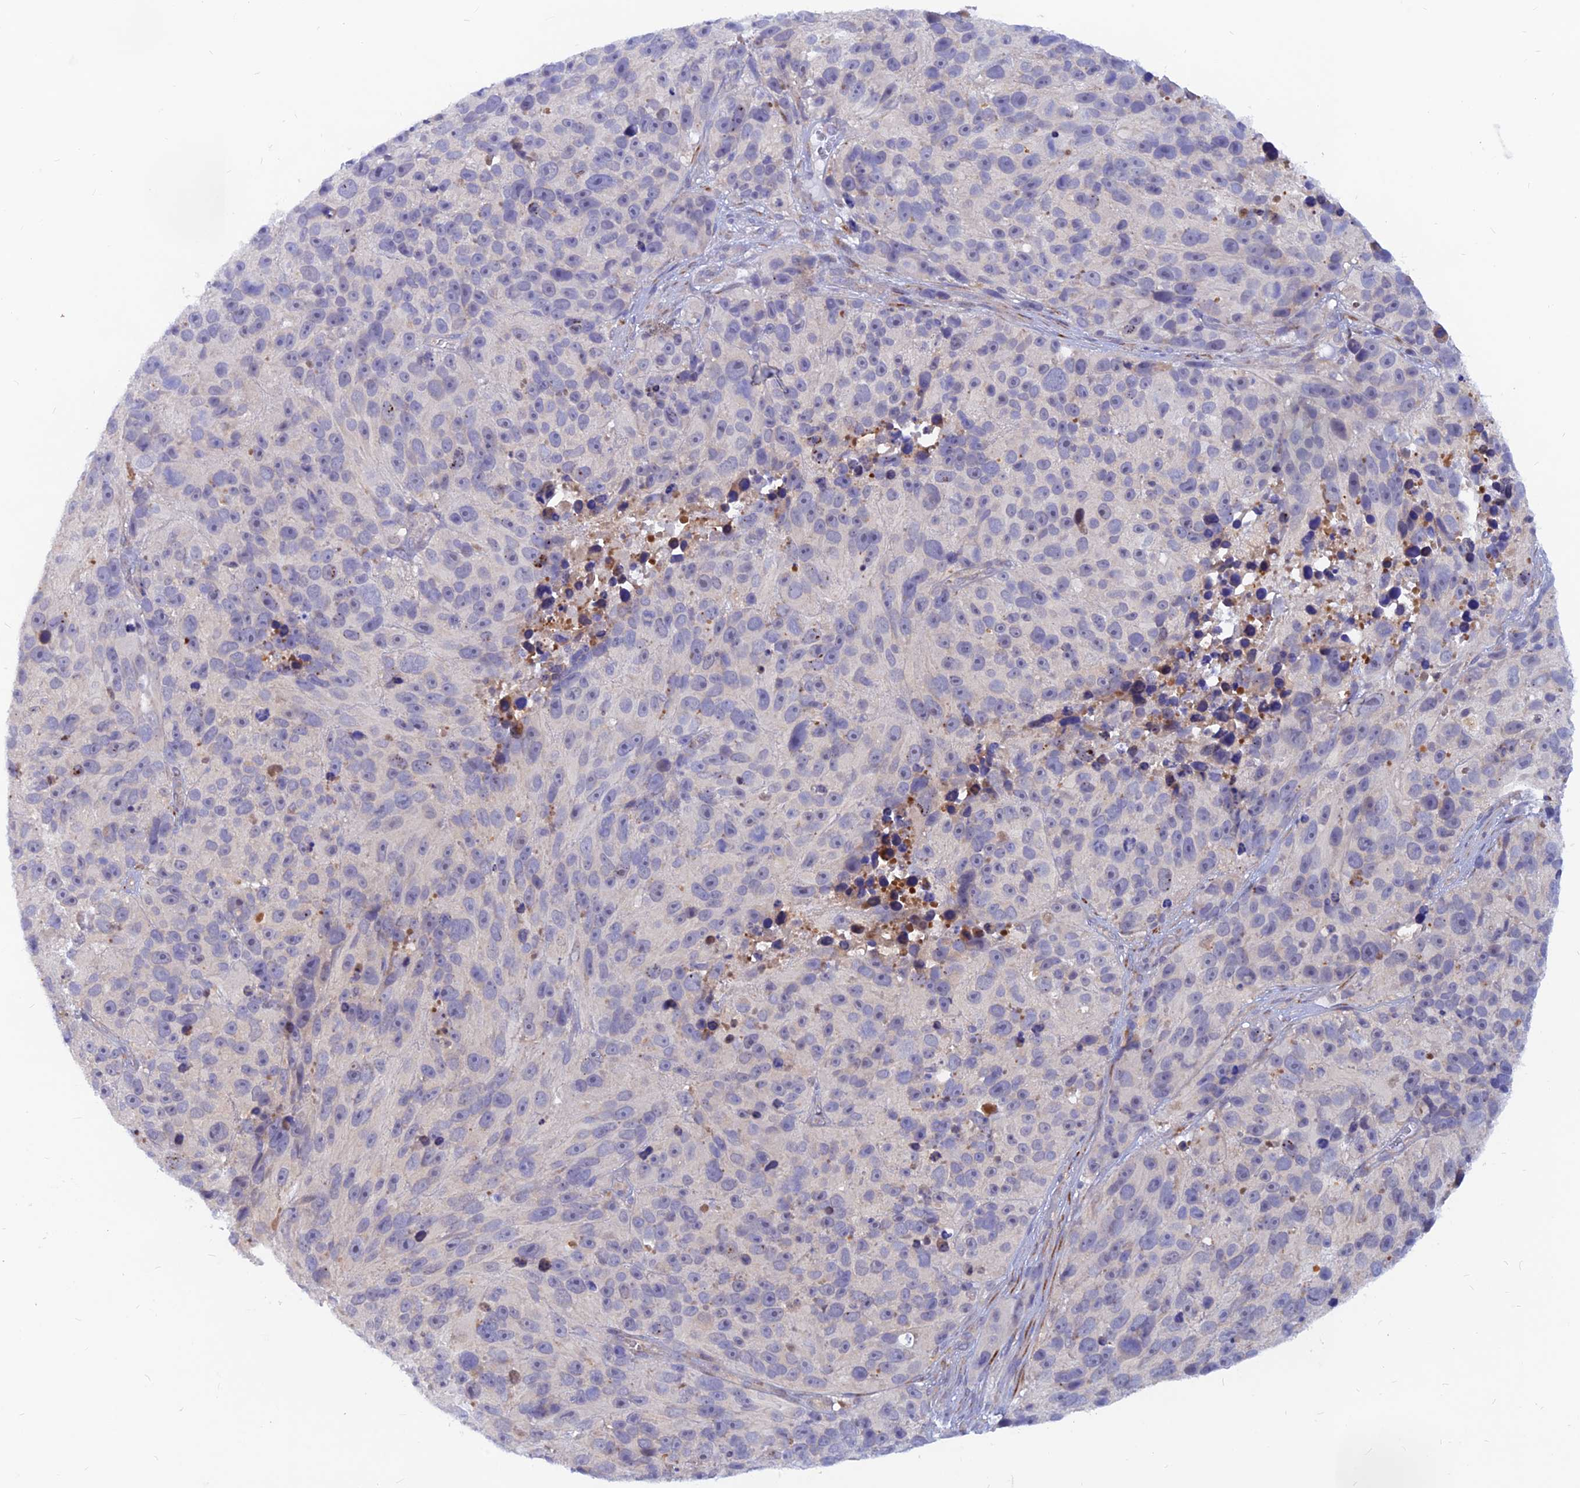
{"staining": {"intensity": "negative", "quantity": "none", "location": "none"}, "tissue": "melanoma", "cell_type": "Tumor cells", "image_type": "cancer", "snomed": [{"axis": "morphology", "description": "Malignant melanoma, NOS"}, {"axis": "topography", "description": "Skin"}], "caption": "Immunohistochemical staining of human malignant melanoma shows no significant positivity in tumor cells. The staining is performed using DAB (3,3'-diaminobenzidine) brown chromogen with nuclei counter-stained in using hematoxylin.", "gene": "DNAJC16", "patient": {"sex": "male", "age": 84}}